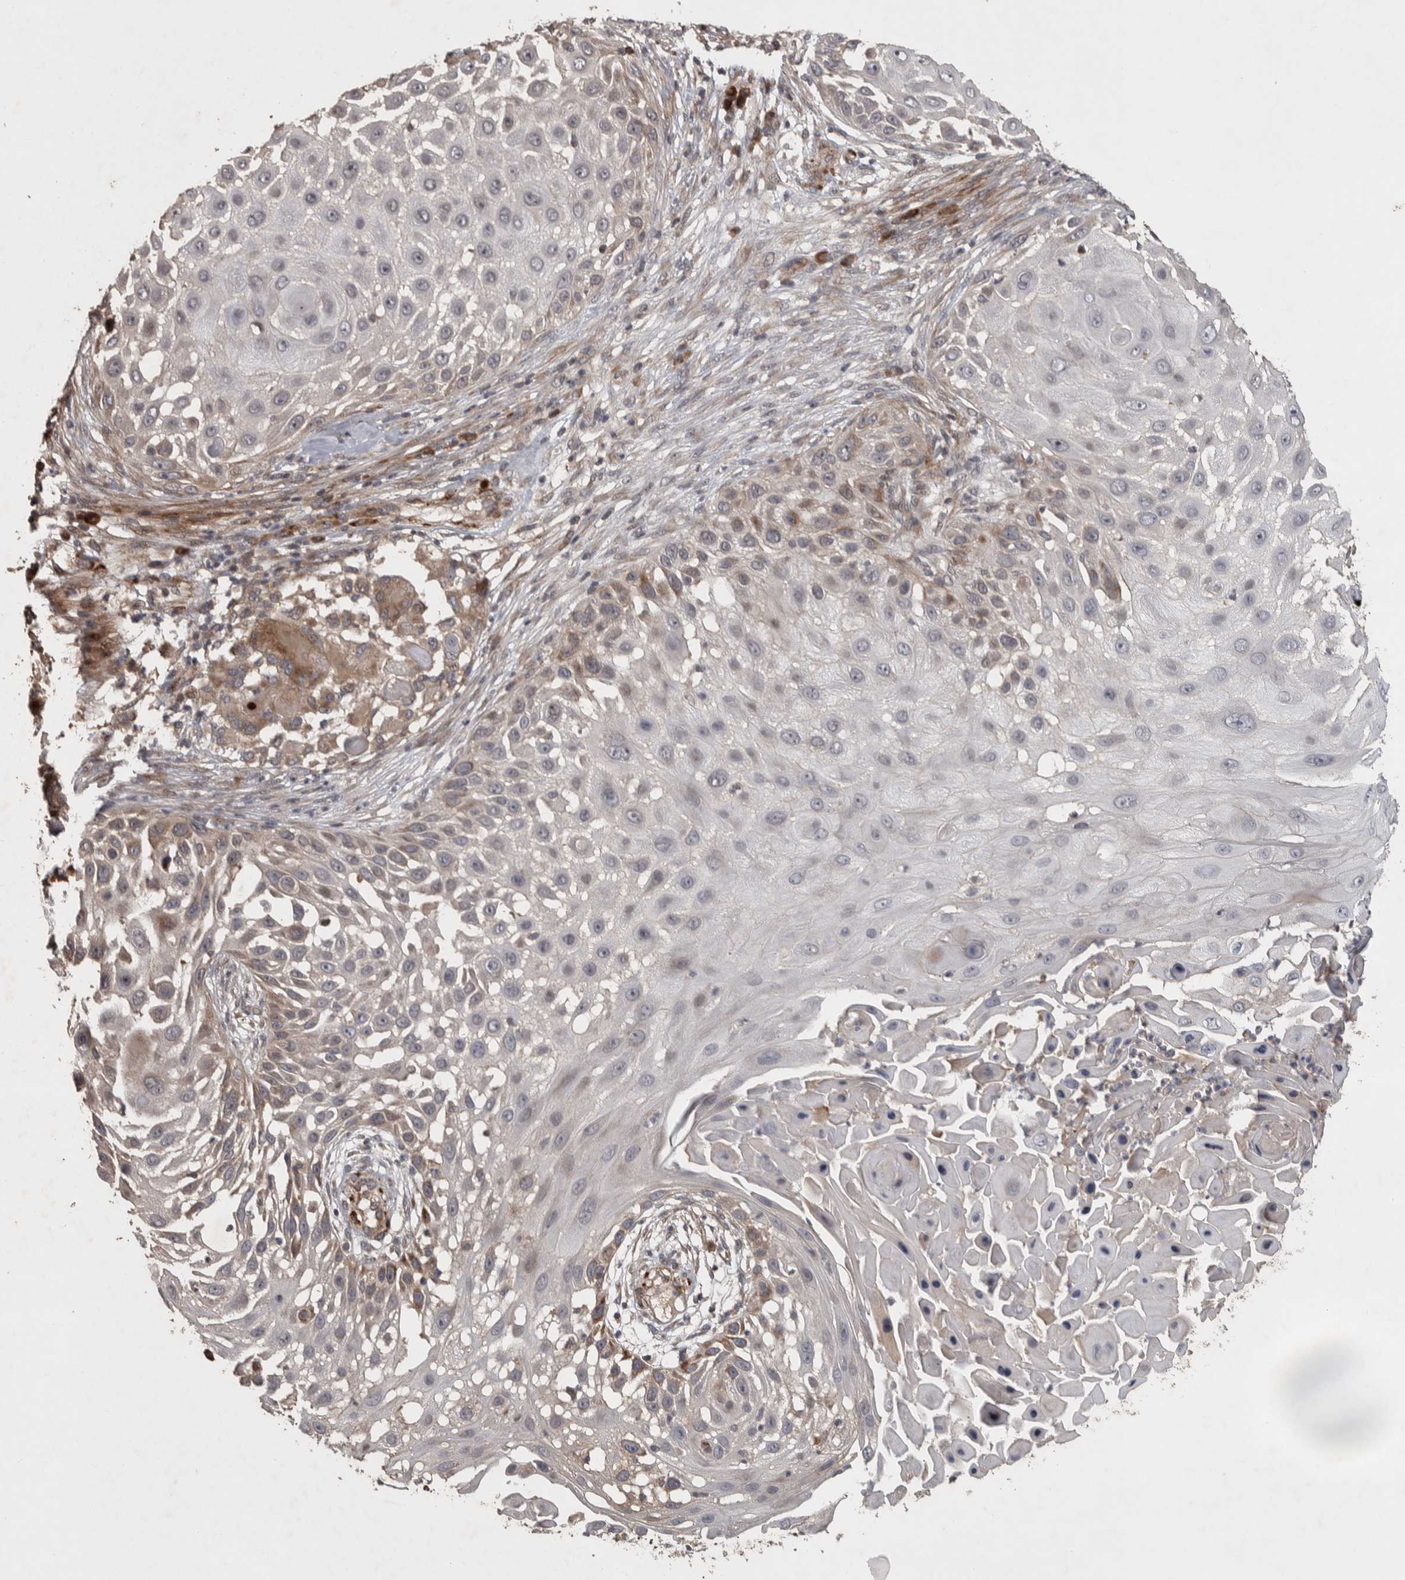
{"staining": {"intensity": "weak", "quantity": "<25%", "location": "cytoplasmic/membranous"}, "tissue": "skin cancer", "cell_type": "Tumor cells", "image_type": "cancer", "snomed": [{"axis": "morphology", "description": "Squamous cell carcinoma, NOS"}, {"axis": "topography", "description": "Skin"}], "caption": "Skin squamous cell carcinoma was stained to show a protein in brown. There is no significant expression in tumor cells.", "gene": "ERAL1", "patient": {"sex": "female", "age": 44}}